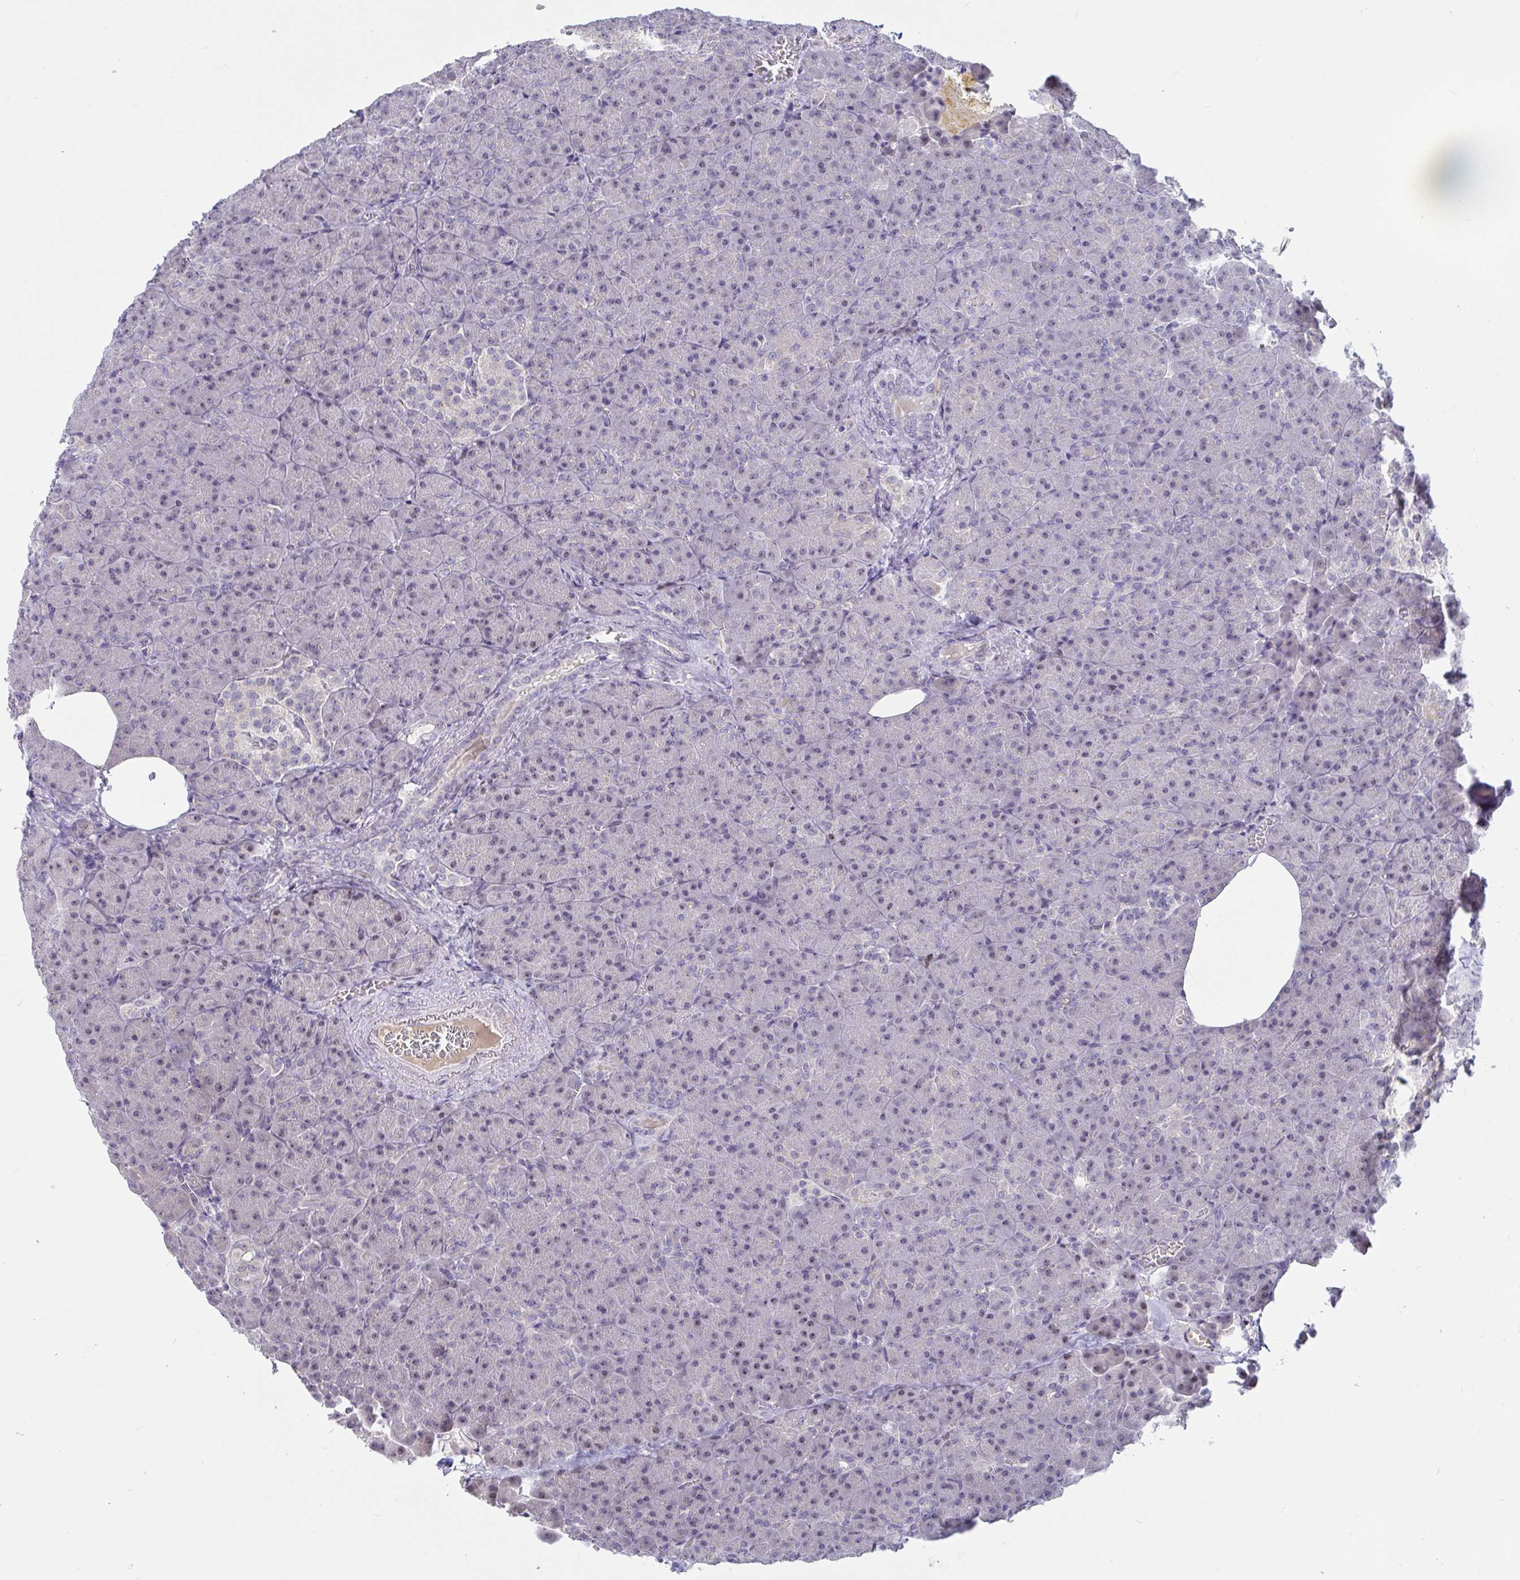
{"staining": {"intensity": "weak", "quantity": "<25%", "location": "nuclear"}, "tissue": "pancreas", "cell_type": "Exocrine glandular cells", "image_type": "normal", "snomed": [{"axis": "morphology", "description": "Normal tissue, NOS"}, {"axis": "topography", "description": "Pancreas"}], "caption": "There is no significant staining in exocrine glandular cells of pancreas. (Immunohistochemistry, brightfield microscopy, high magnification).", "gene": "MYC", "patient": {"sex": "female", "age": 74}}